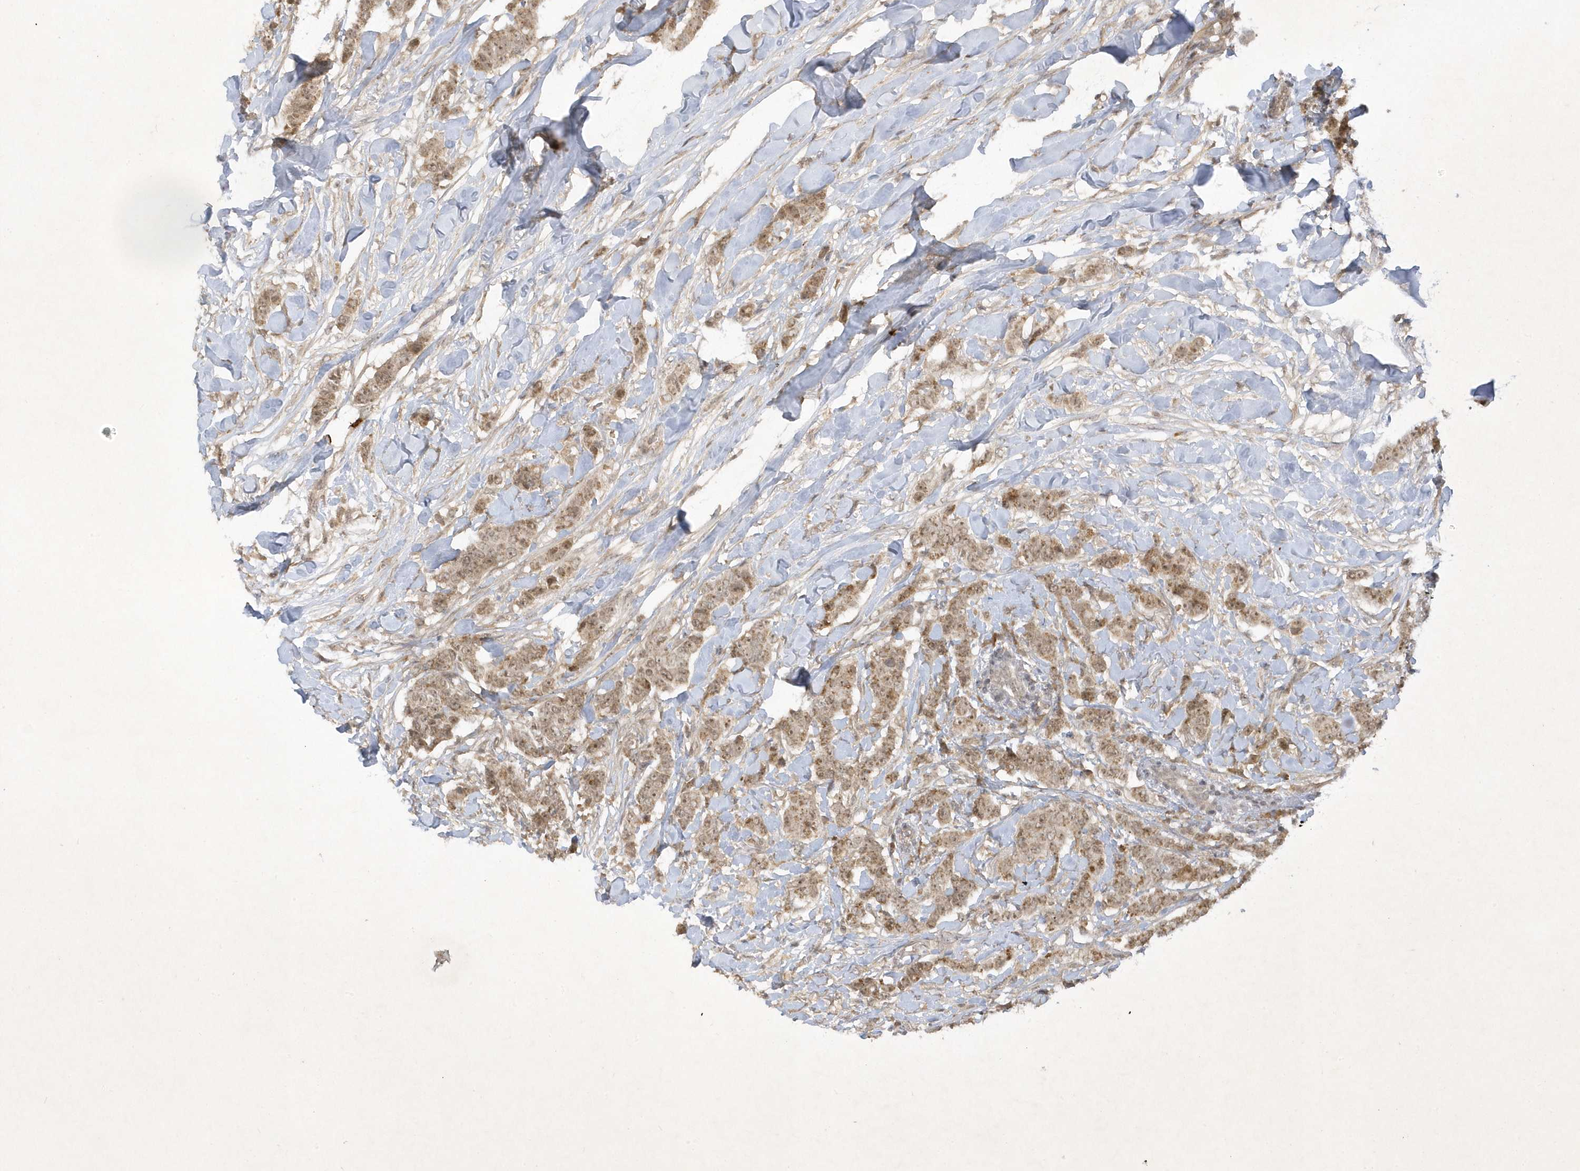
{"staining": {"intensity": "moderate", "quantity": ">75%", "location": "cytoplasmic/membranous,nuclear"}, "tissue": "breast cancer", "cell_type": "Tumor cells", "image_type": "cancer", "snomed": [{"axis": "morphology", "description": "Duct carcinoma"}, {"axis": "topography", "description": "Breast"}], "caption": "Immunohistochemical staining of breast cancer (invasive ductal carcinoma) shows medium levels of moderate cytoplasmic/membranous and nuclear staining in approximately >75% of tumor cells.", "gene": "ZNF213", "patient": {"sex": "female", "age": 40}}